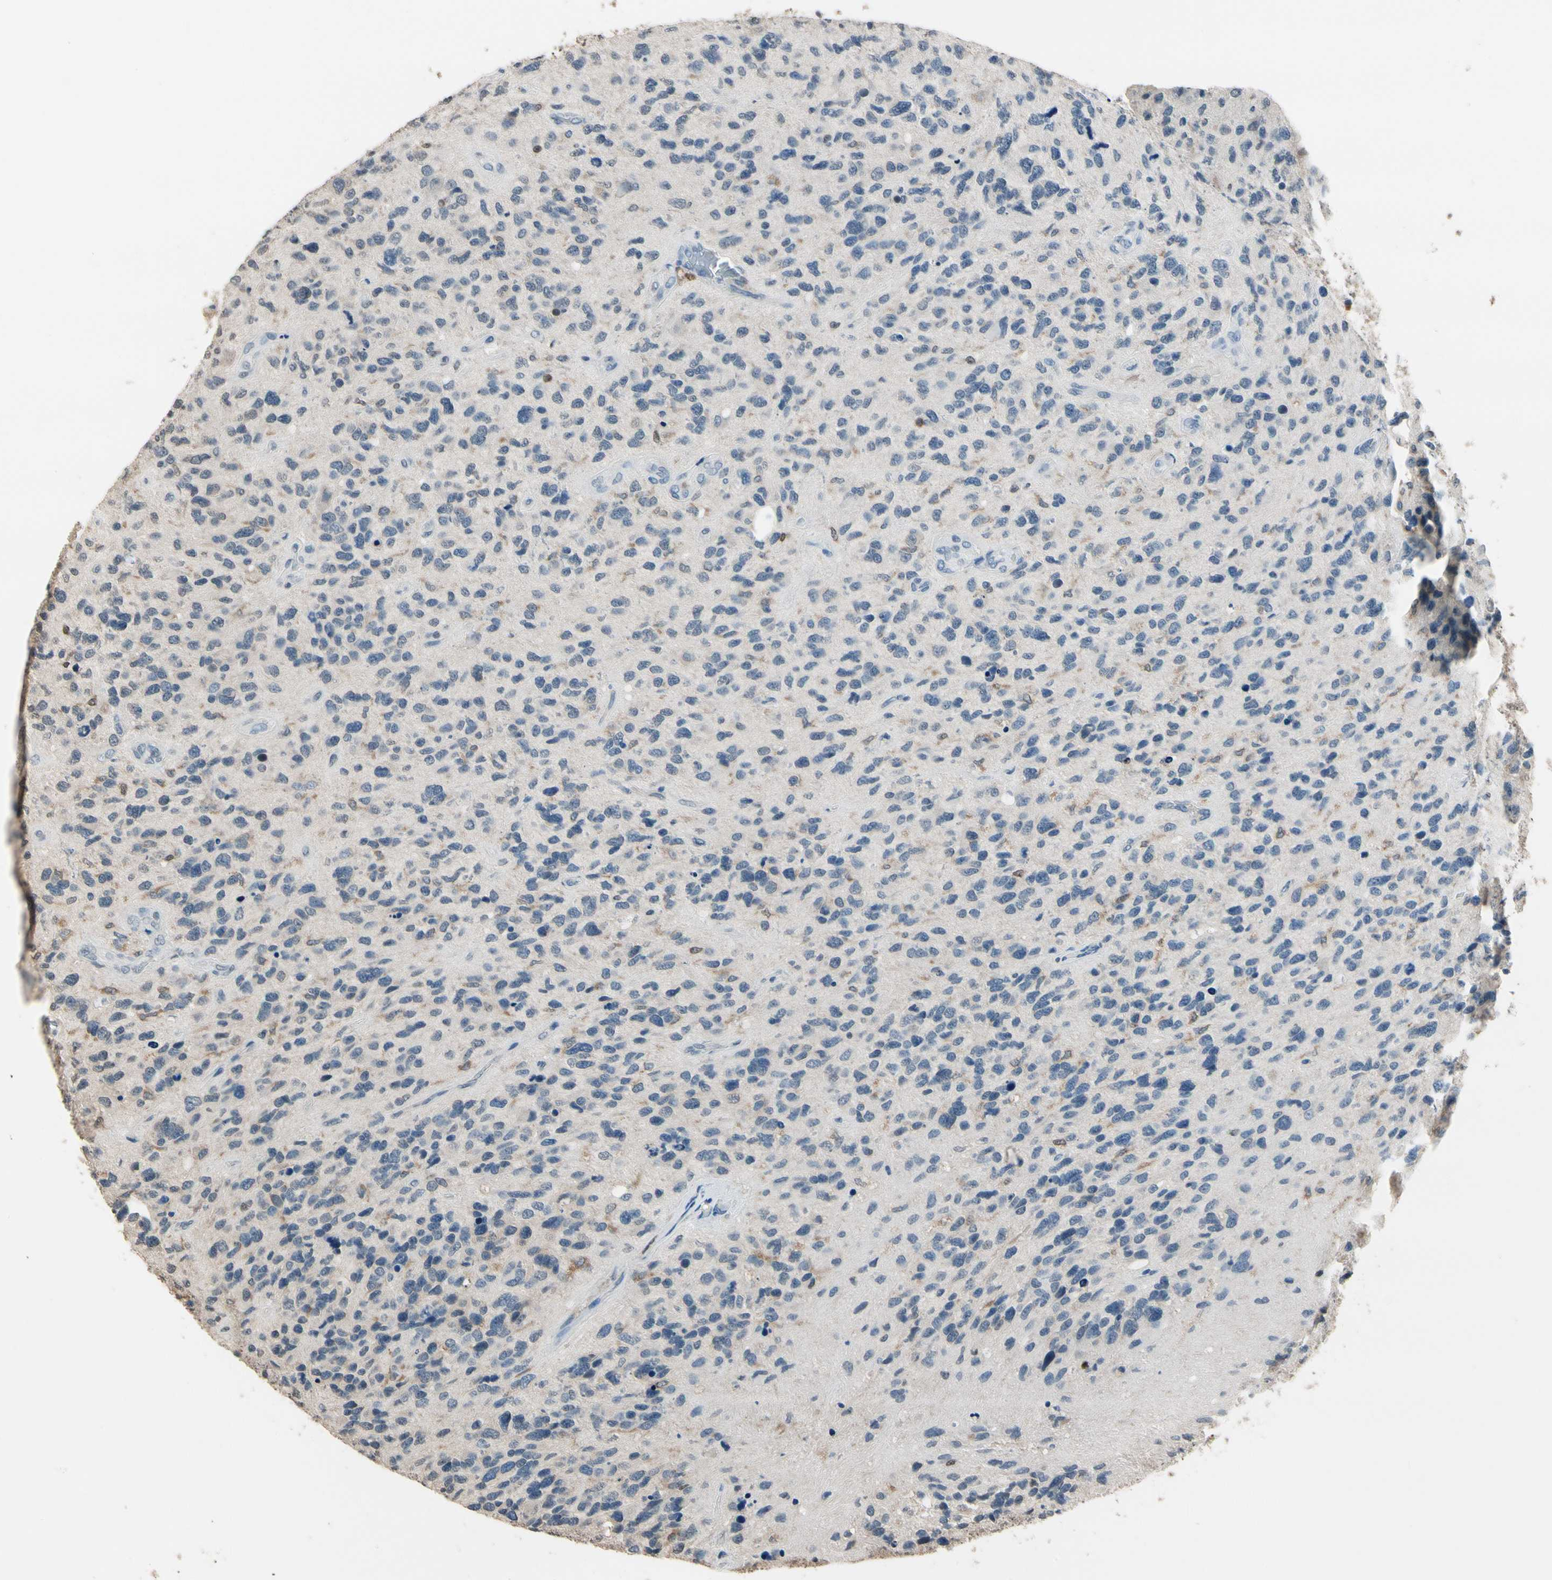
{"staining": {"intensity": "negative", "quantity": "none", "location": "none"}, "tissue": "glioma", "cell_type": "Tumor cells", "image_type": "cancer", "snomed": [{"axis": "morphology", "description": "Glioma, malignant, High grade"}, {"axis": "topography", "description": "Brain"}], "caption": "High power microscopy histopathology image of an immunohistochemistry photomicrograph of malignant high-grade glioma, revealing no significant staining in tumor cells.", "gene": "NFATC2", "patient": {"sex": "female", "age": 58}}